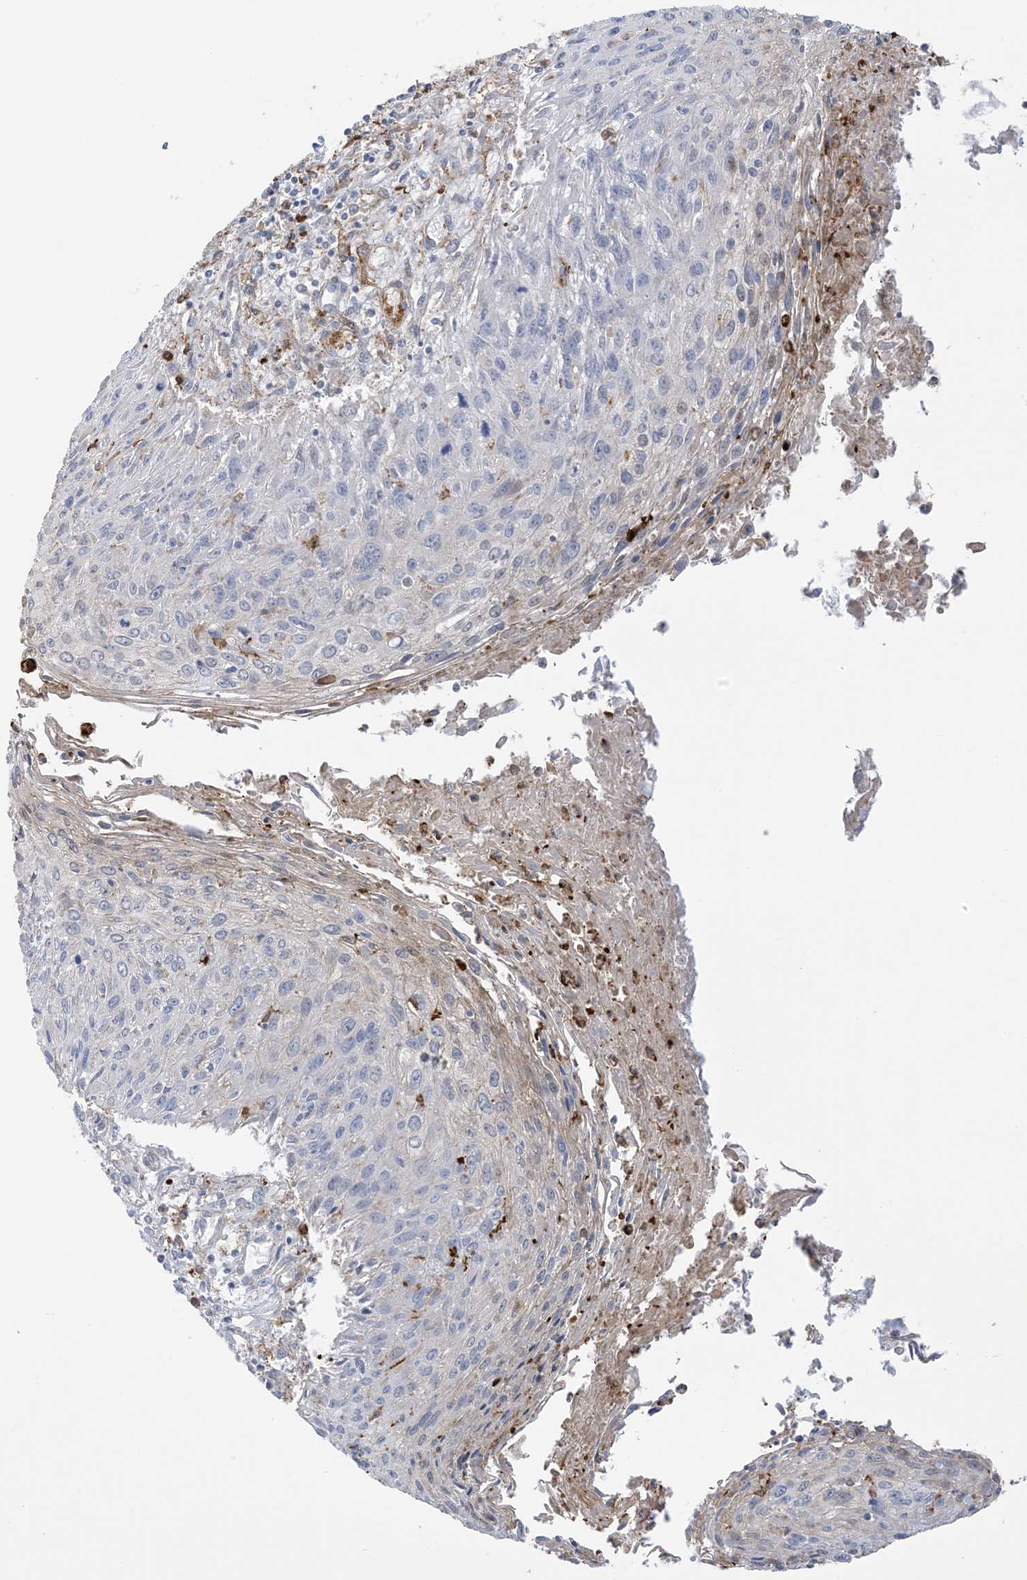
{"staining": {"intensity": "negative", "quantity": "none", "location": "none"}, "tissue": "cervical cancer", "cell_type": "Tumor cells", "image_type": "cancer", "snomed": [{"axis": "morphology", "description": "Squamous cell carcinoma, NOS"}, {"axis": "topography", "description": "Cervix"}], "caption": "Tumor cells show no significant protein staining in squamous cell carcinoma (cervical).", "gene": "ICMT", "patient": {"sex": "female", "age": 51}}